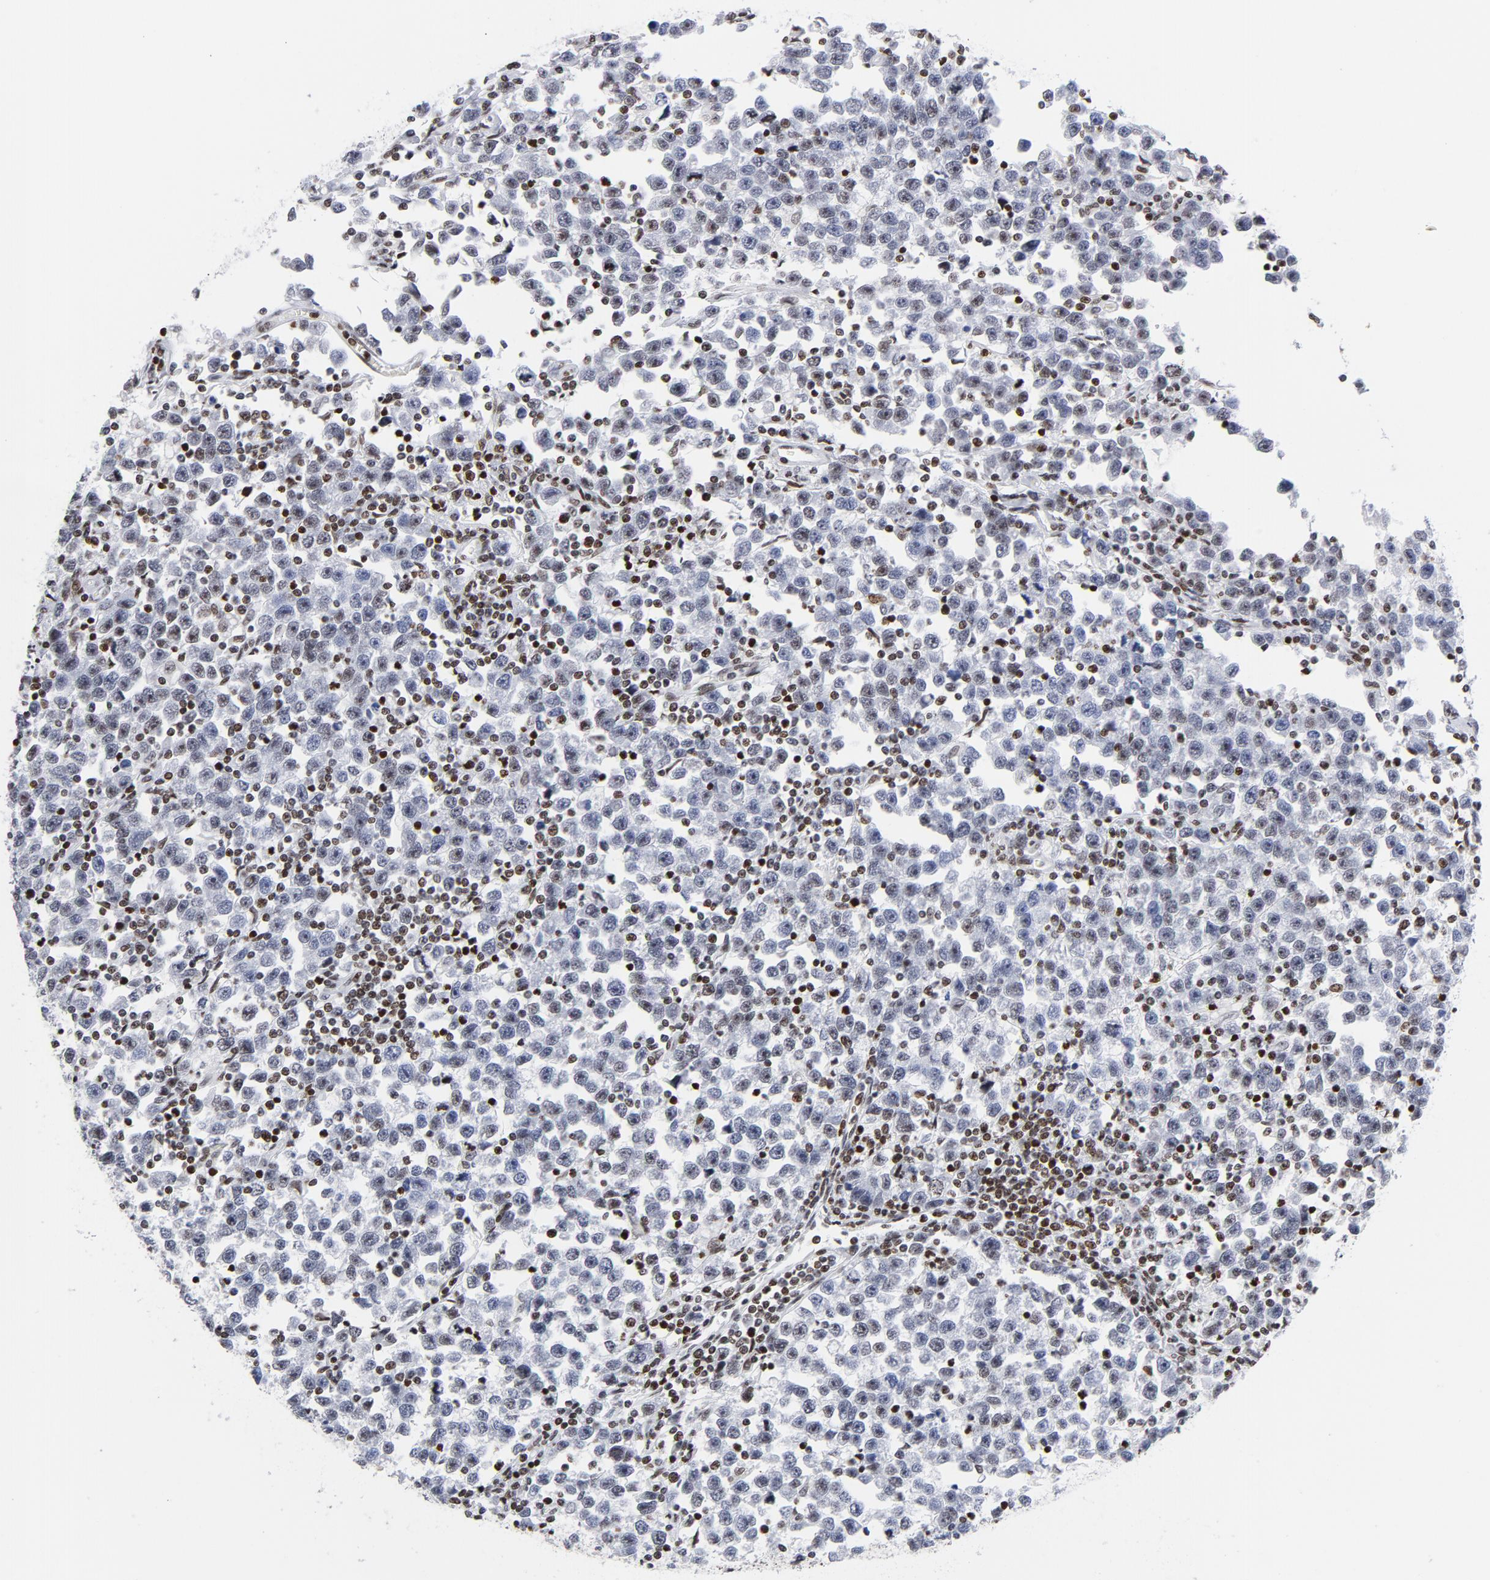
{"staining": {"intensity": "moderate", "quantity": "<25%", "location": "nuclear"}, "tissue": "testis cancer", "cell_type": "Tumor cells", "image_type": "cancer", "snomed": [{"axis": "morphology", "description": "Seminoma, NOS"}, {"axis": "topography", "description": "Testis"}], "caption": "A brown stain highlights moderate nuclear positivity of a protein in seminoma (testis) tumor cells. Ihc stains the protein of interest in brown and the nuclei are stained blue.", "gene": "TOP2B", "patient": {"sex": "male", "age": 43}}